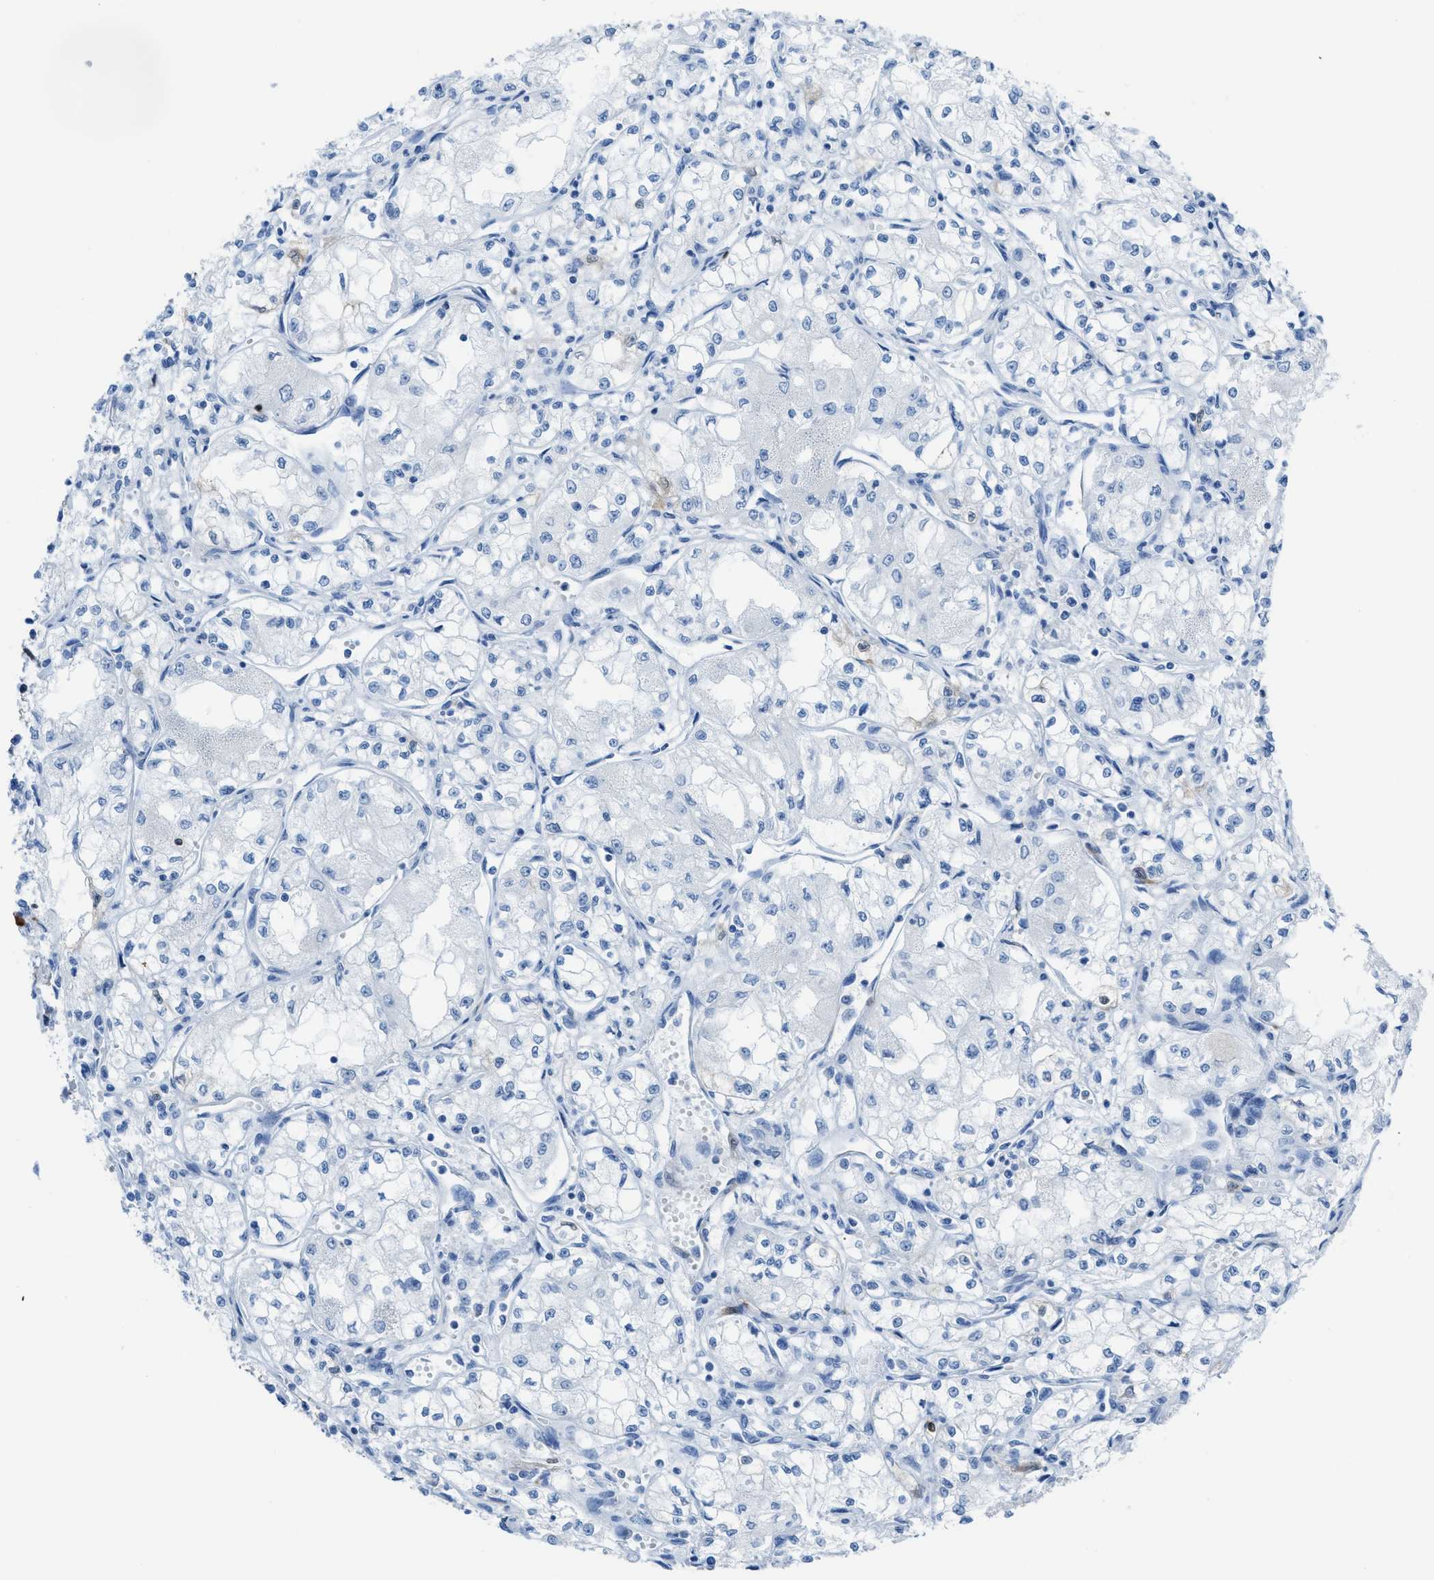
{"staining": {"intensity": "negative", "quantity": "none", "location": "none"}, "tissue": "renal cancer", "cell_type": "Tumor cells", "image_type": "cancer", "snomed": [{"axis": "morphology", "description": "Normal tissue, NOS"}, {"axis": "morphology", "description": "Adenocarcinoma, NOS"}, {"axis": "topography", "description": "Kidney"}], "caption": "The image shows no significant positivity in tumor cells of renal cancer (adenocarcinoma).", "gene": "CDKN2A", "patient": {"sex": "male", "age": 59}}